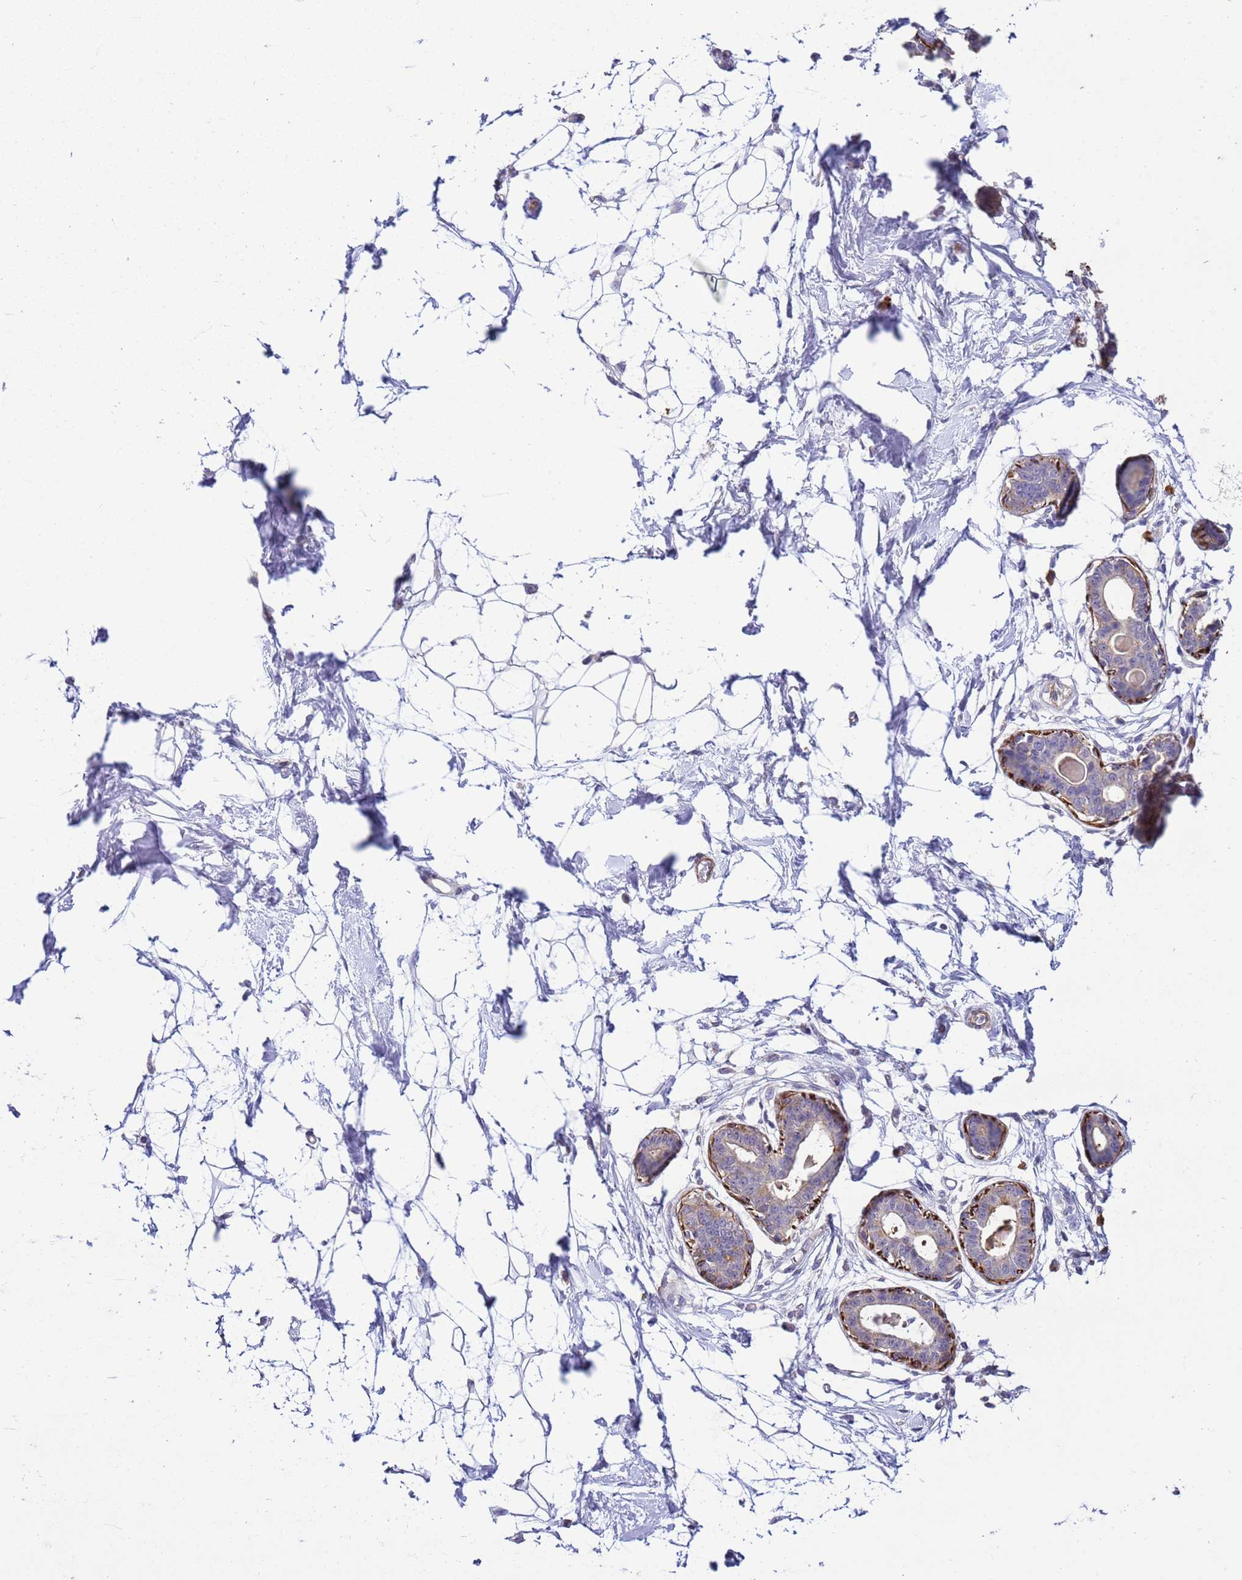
{"staining": {"intensity": "weak", "quantity": ">75%", "location": "cytoplasmic/membranous"}, "tissue": "breast", "cell_type": "Adipocytes", "image_type": "normal", "snomed": [{"axis": "morphology", "description": "Normal tissue, NOS"}, {"axis": "topography", "description": "Breast"}], "caption": "Immunohistochemical staining of benign breast shows weak cytoplasmic/membranous protein positivity in about >75% of adipocytes.", "gene": "GEN1", "patient": {"sex": "female", "age": 45}}